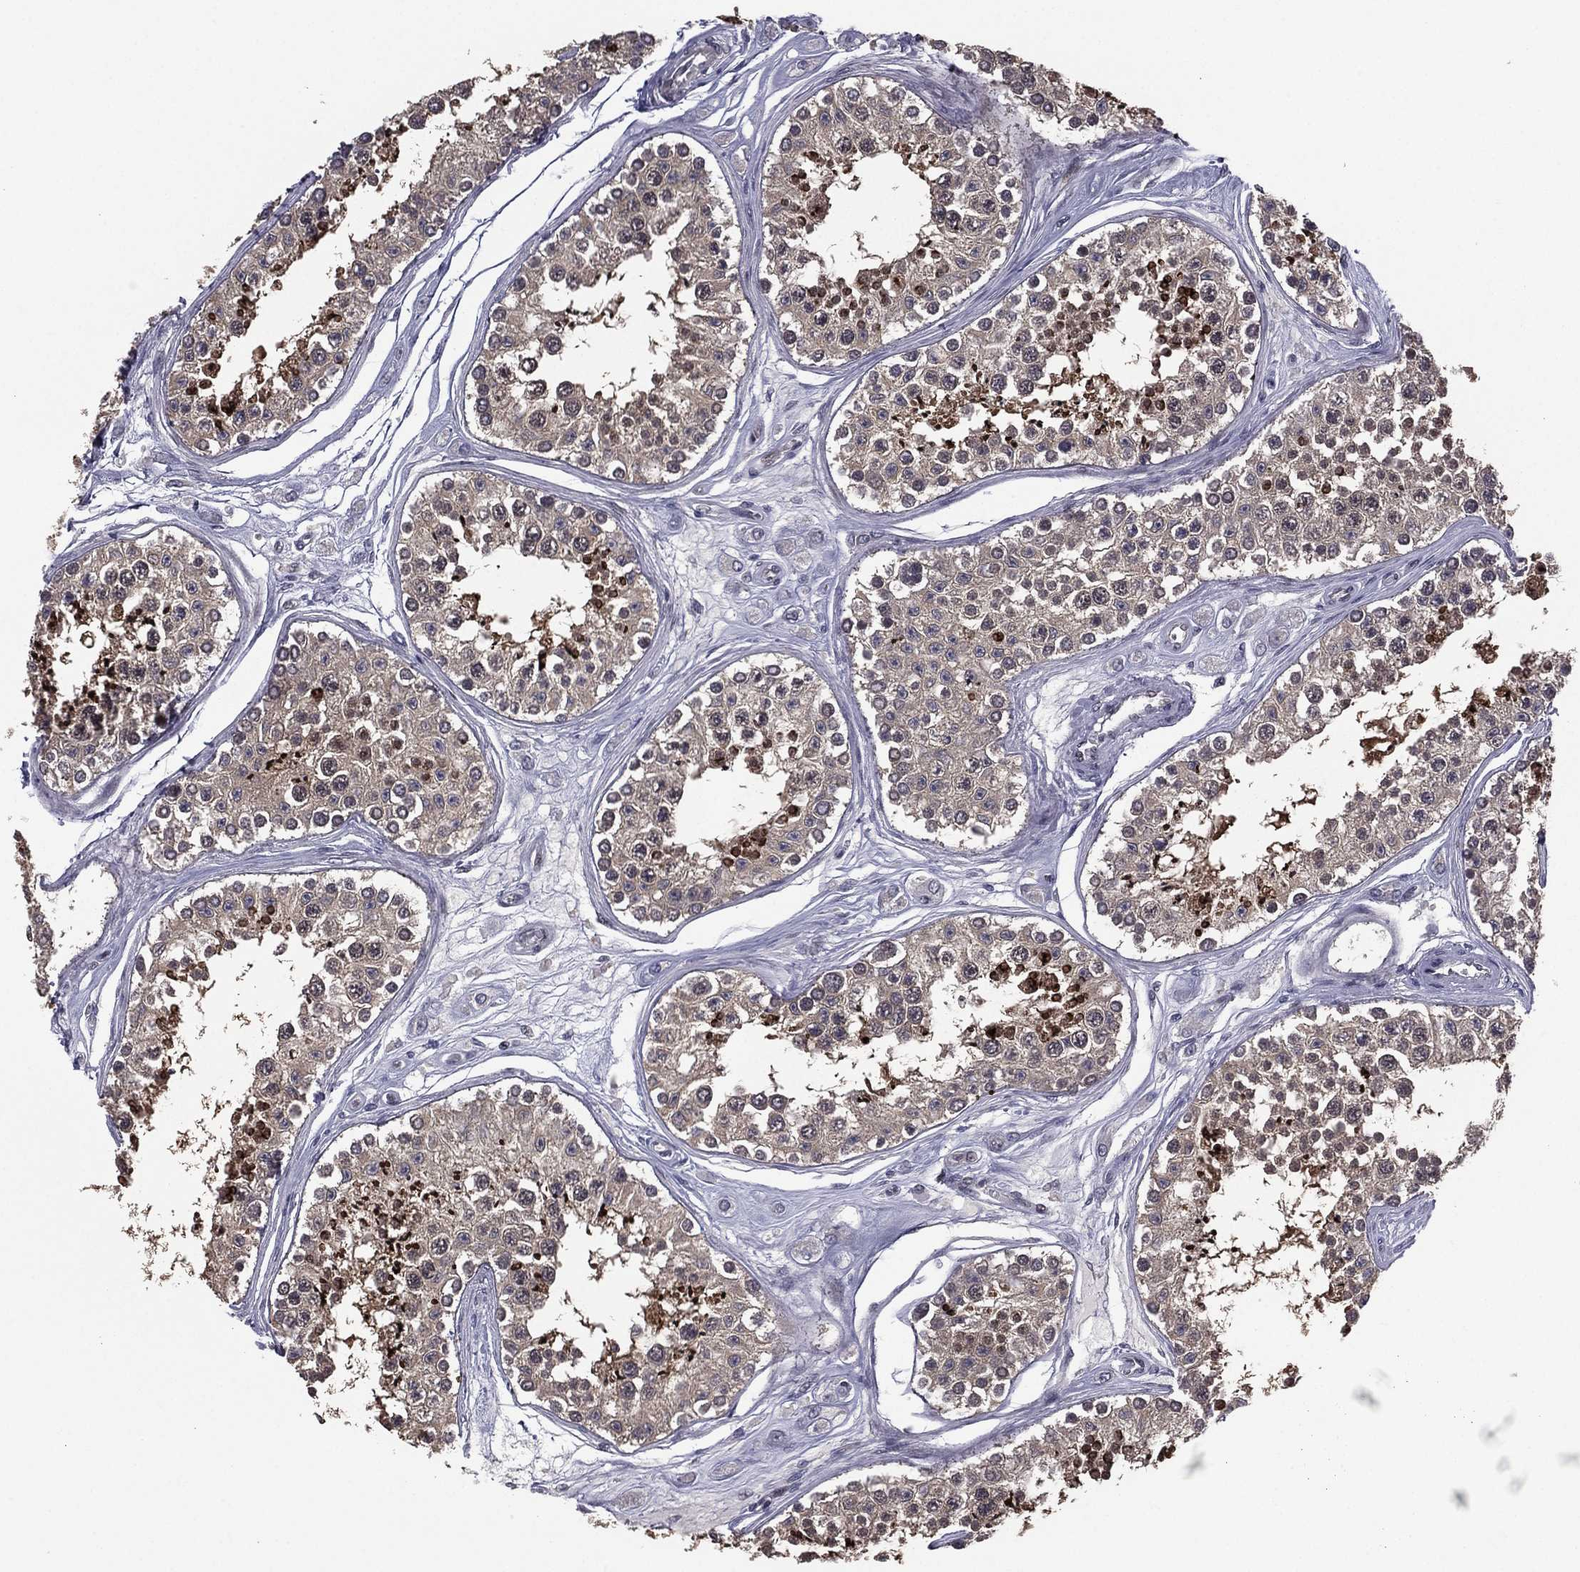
{"staining": {"intensity": "strong", "quantity": "25%-75%", "location": "cytoplasmic/membranous,nuclear"}, "tissue": "testis", "cell_type": "Cells in seminiferous ducts", "image_type": "normal", "snomed": [{"axis": "morphology", "description": "Normal tissue, NOS"}, {"axis": "topography", "description": "Testis"}], "caption": "Immunohistochemical staining of unremarkable testis reveals 25%-75% levels of strong cytoplasmic/membranous,nuclear protein positivity in about 25%-75% of cells in seminiferous ducts.", "gene": "ACTRT2", "patient": {"sex": "male", "age": 25}}